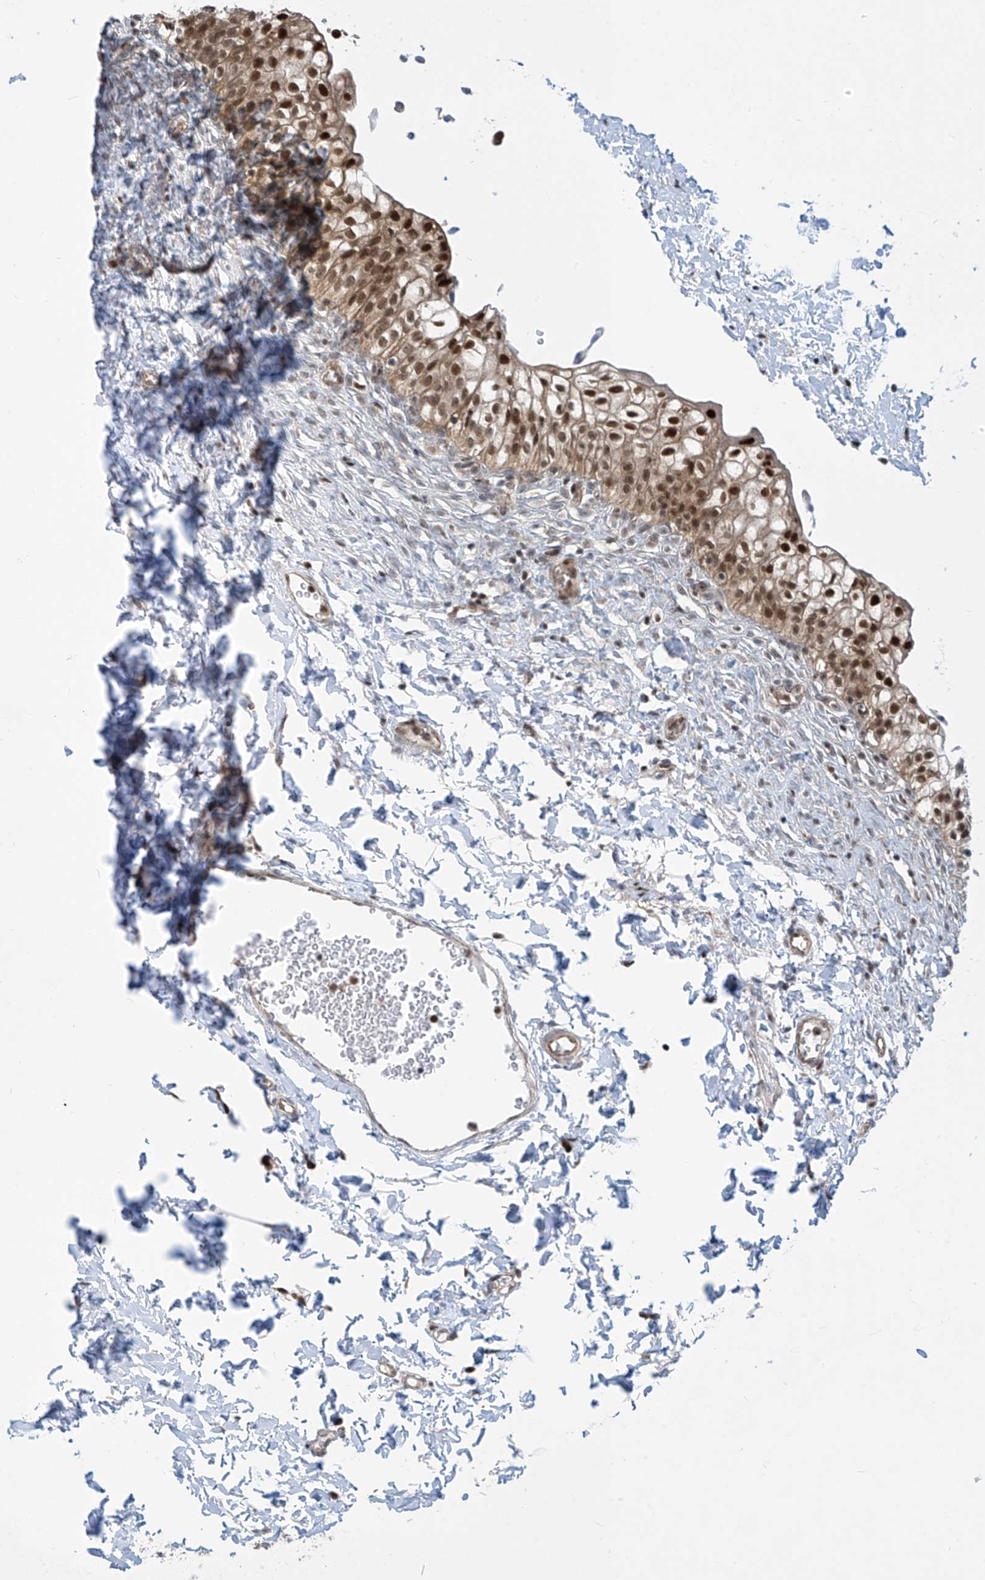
{"staining": {"intensity": "strong", "quantity": ">75%", "location": "cytoplasmic/membranous,nuclear"}, "tissue": "urinary bladder", "cell_type": "Urothelial cells", "image_type": "normal", "snomed": [{"axis": "morphology", "description": "Normal tissue, NOS"}, {"axis": "topography", "description": "Urinary bladder"}], "caption": "Protein analysis of benign urinary bladder demonstrates strong cytoplasmic/membranous,nuclear positivity in about >75% of urothelial cells.", "gene": "LAGE3", "patient": {"sex": "male", "age": 55}}